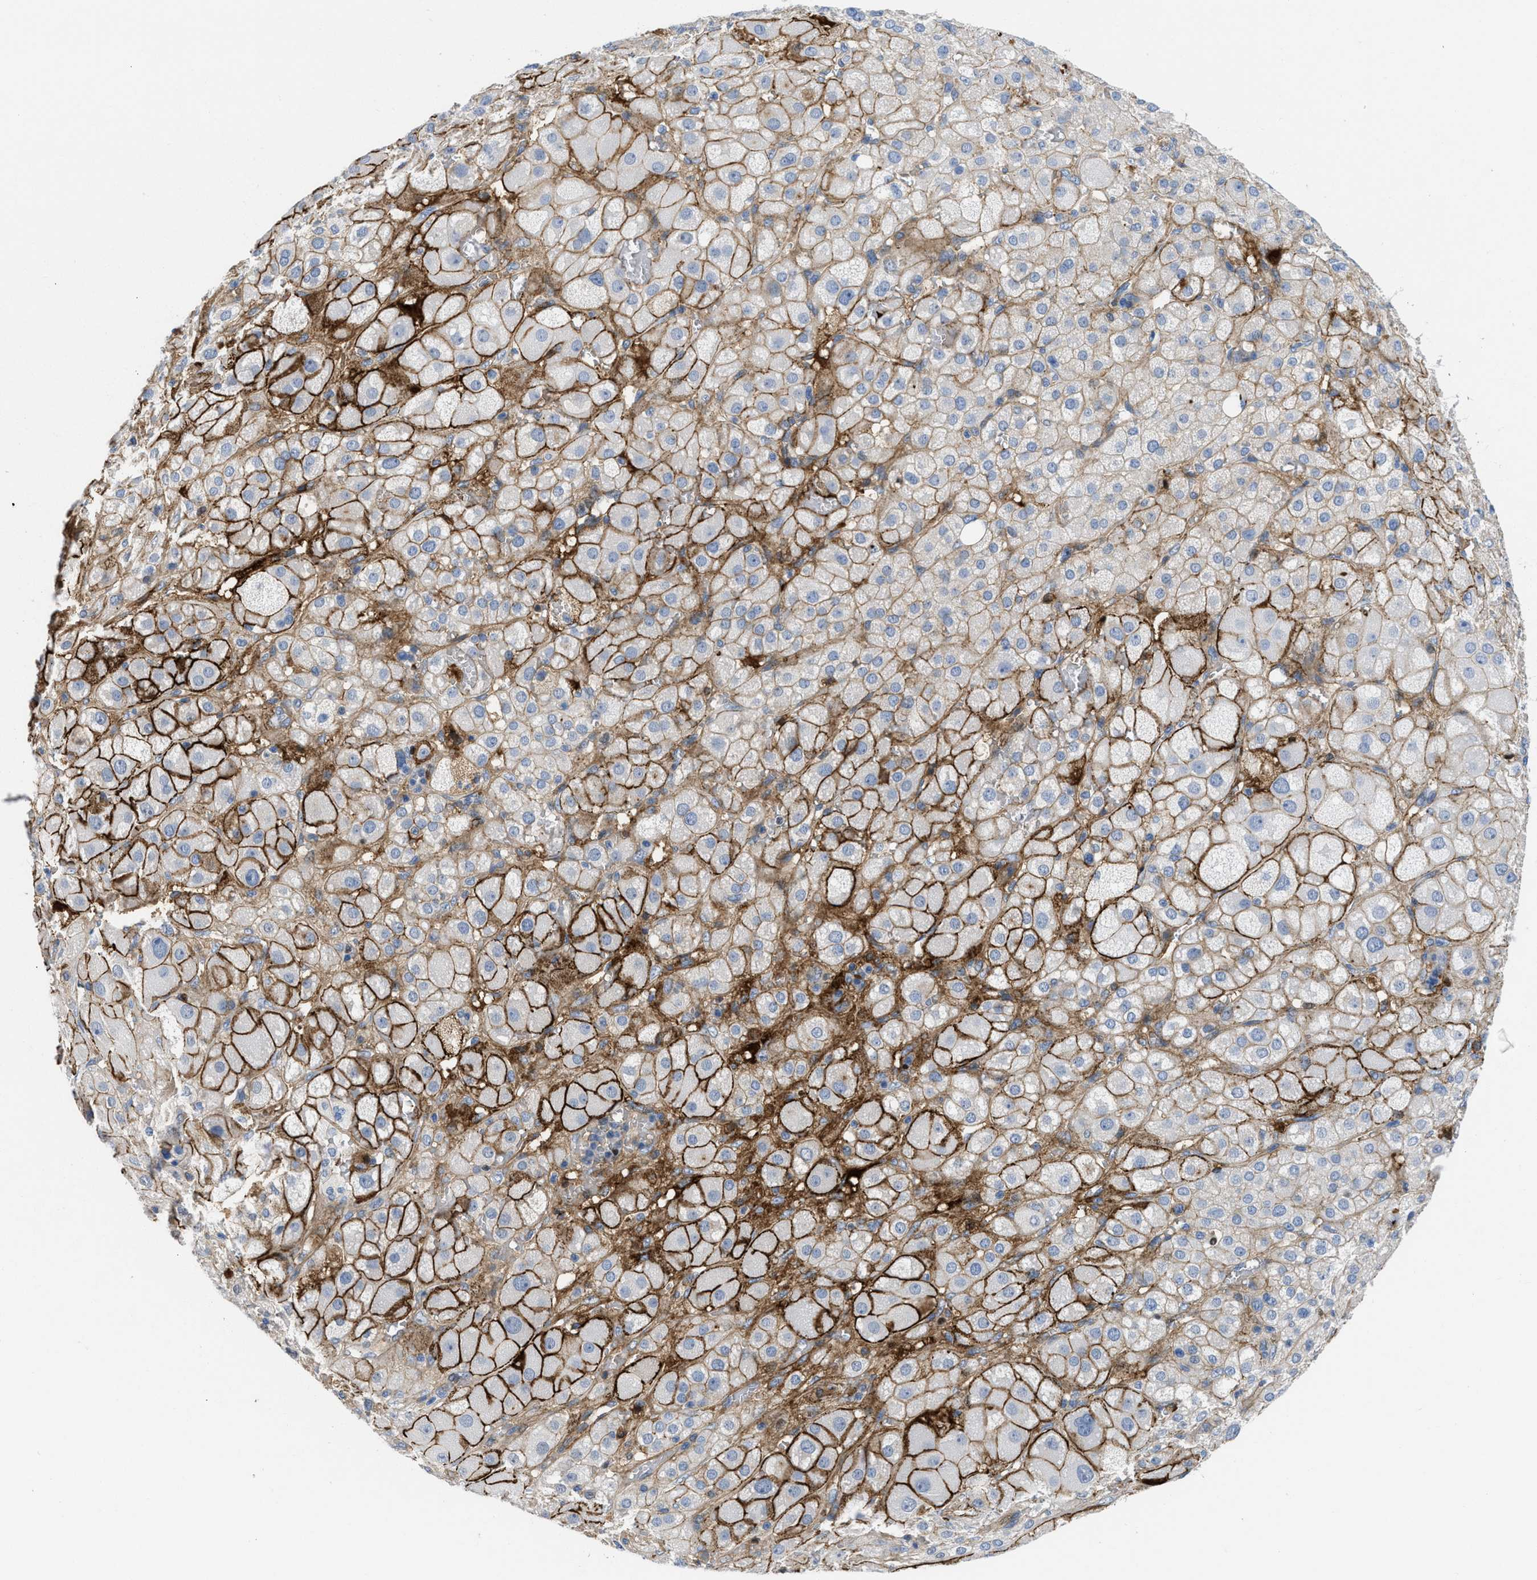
{"staining": {"intensity": "strong", "quantity": "25%-75%", "location": "cytoplasmic/membranous,nuclear"}, "tissue": "adrenal gland", "cell_type": "Glandular cells", "image_type": "normal", "snomed": [{"axis": "morphology", "description": "Normal tissue, NOS"}, {"axis": "topography", "description": "Adrenal gland"}], "caption": "Unremarkable adrenal gland reveals strong cytoplasmic/membranous,nuclear positivity in about 25%-75% of glandular cells, visualized by immunohistochemistry.", "gene": "LEF1", "patient": {"sex": "female", "age": 47}}